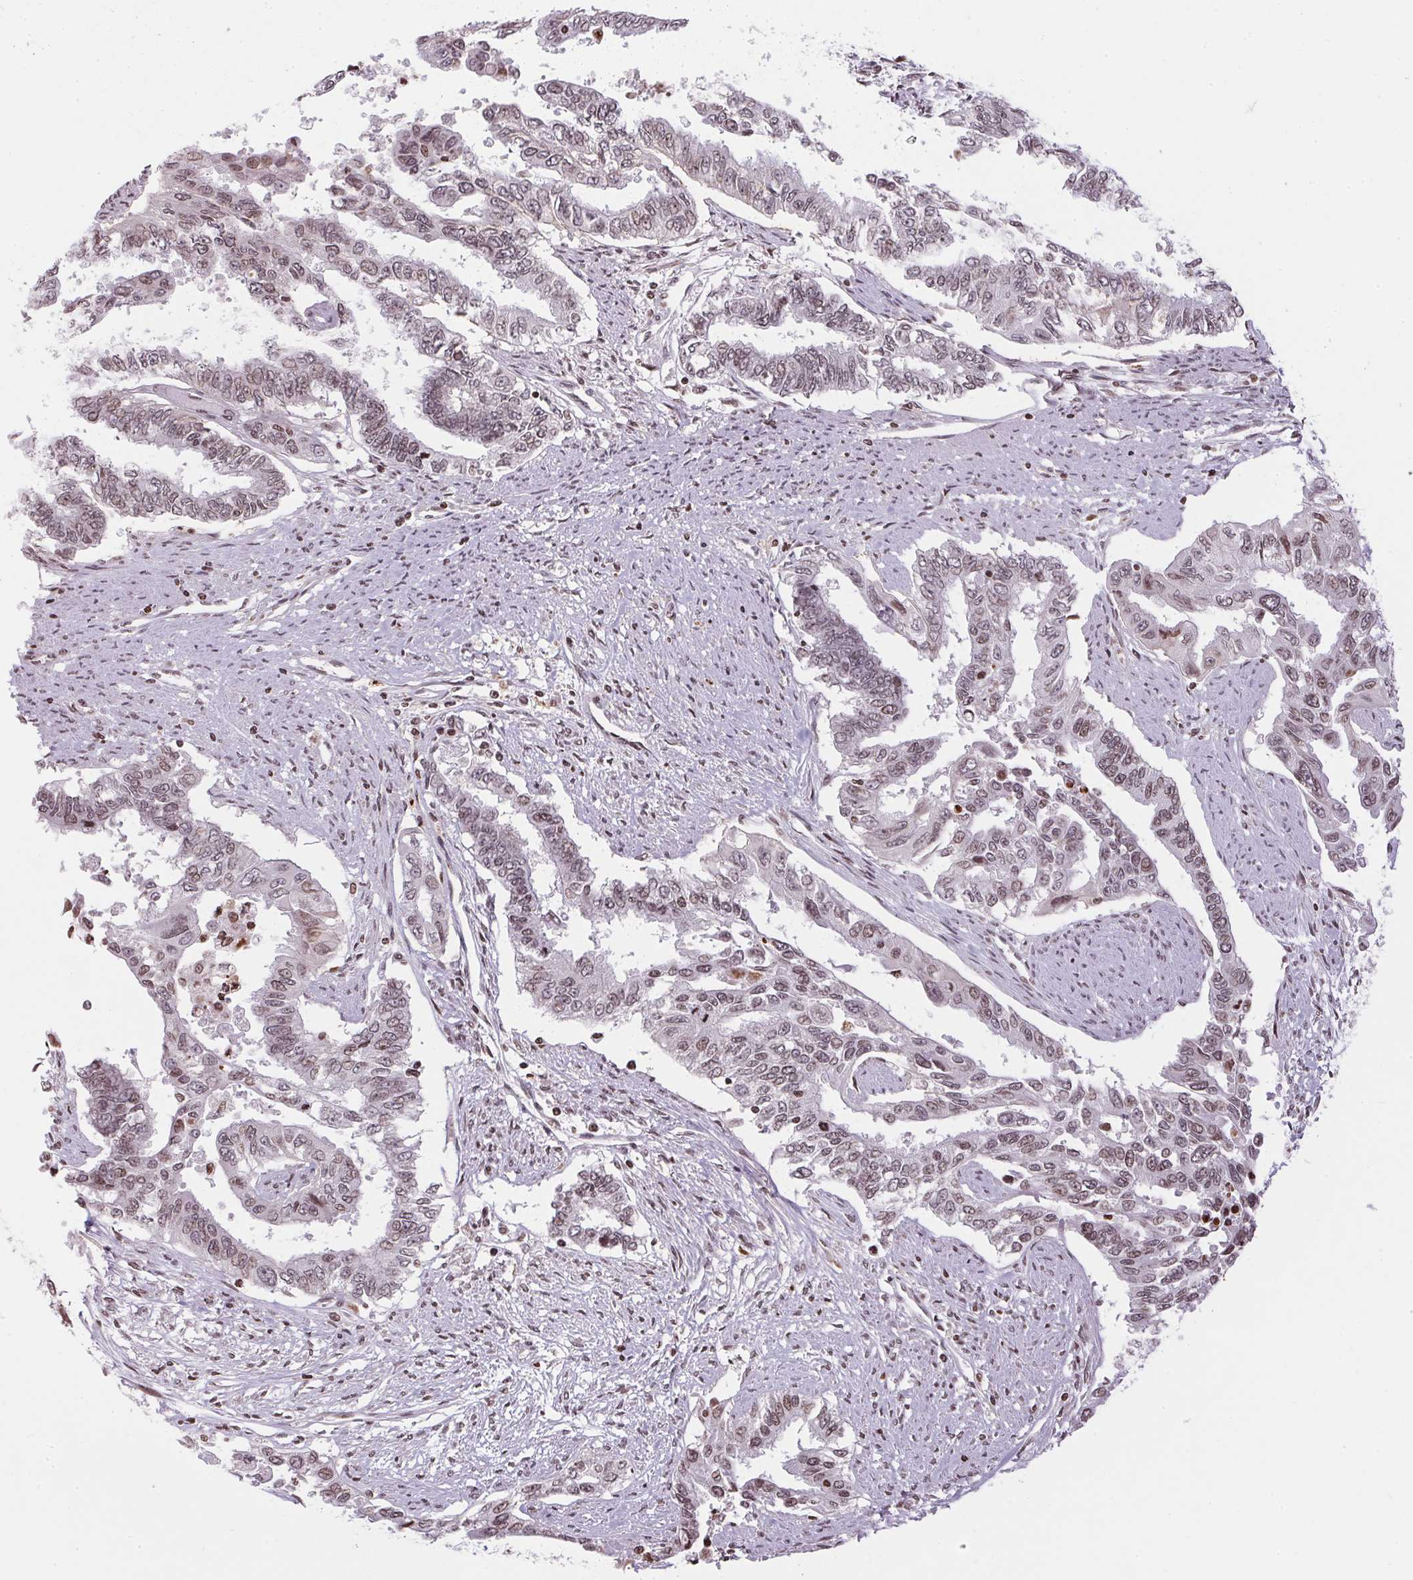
{"staining": {"intensity": "weak", "quantity": "25%-75%", "location": "nuclear"}, "tissue": "endometrial cancer", "cell_type": "Tumor cells", "image_type": "cancer", "snomed": [{"axis": "morphology", "description": "Adenocarcinoma, NOS"}, {"axis": "topography", "description": "Uterus"}], "caption": "Immunohistochemical staining of human endometrial adenocarcinoma exhibits low levels of weak nuclear protein positivity in approximately 25%-75% of tumor cells.", "gene": "RNF181", "patient": {"sex": "female", "age": 59}}